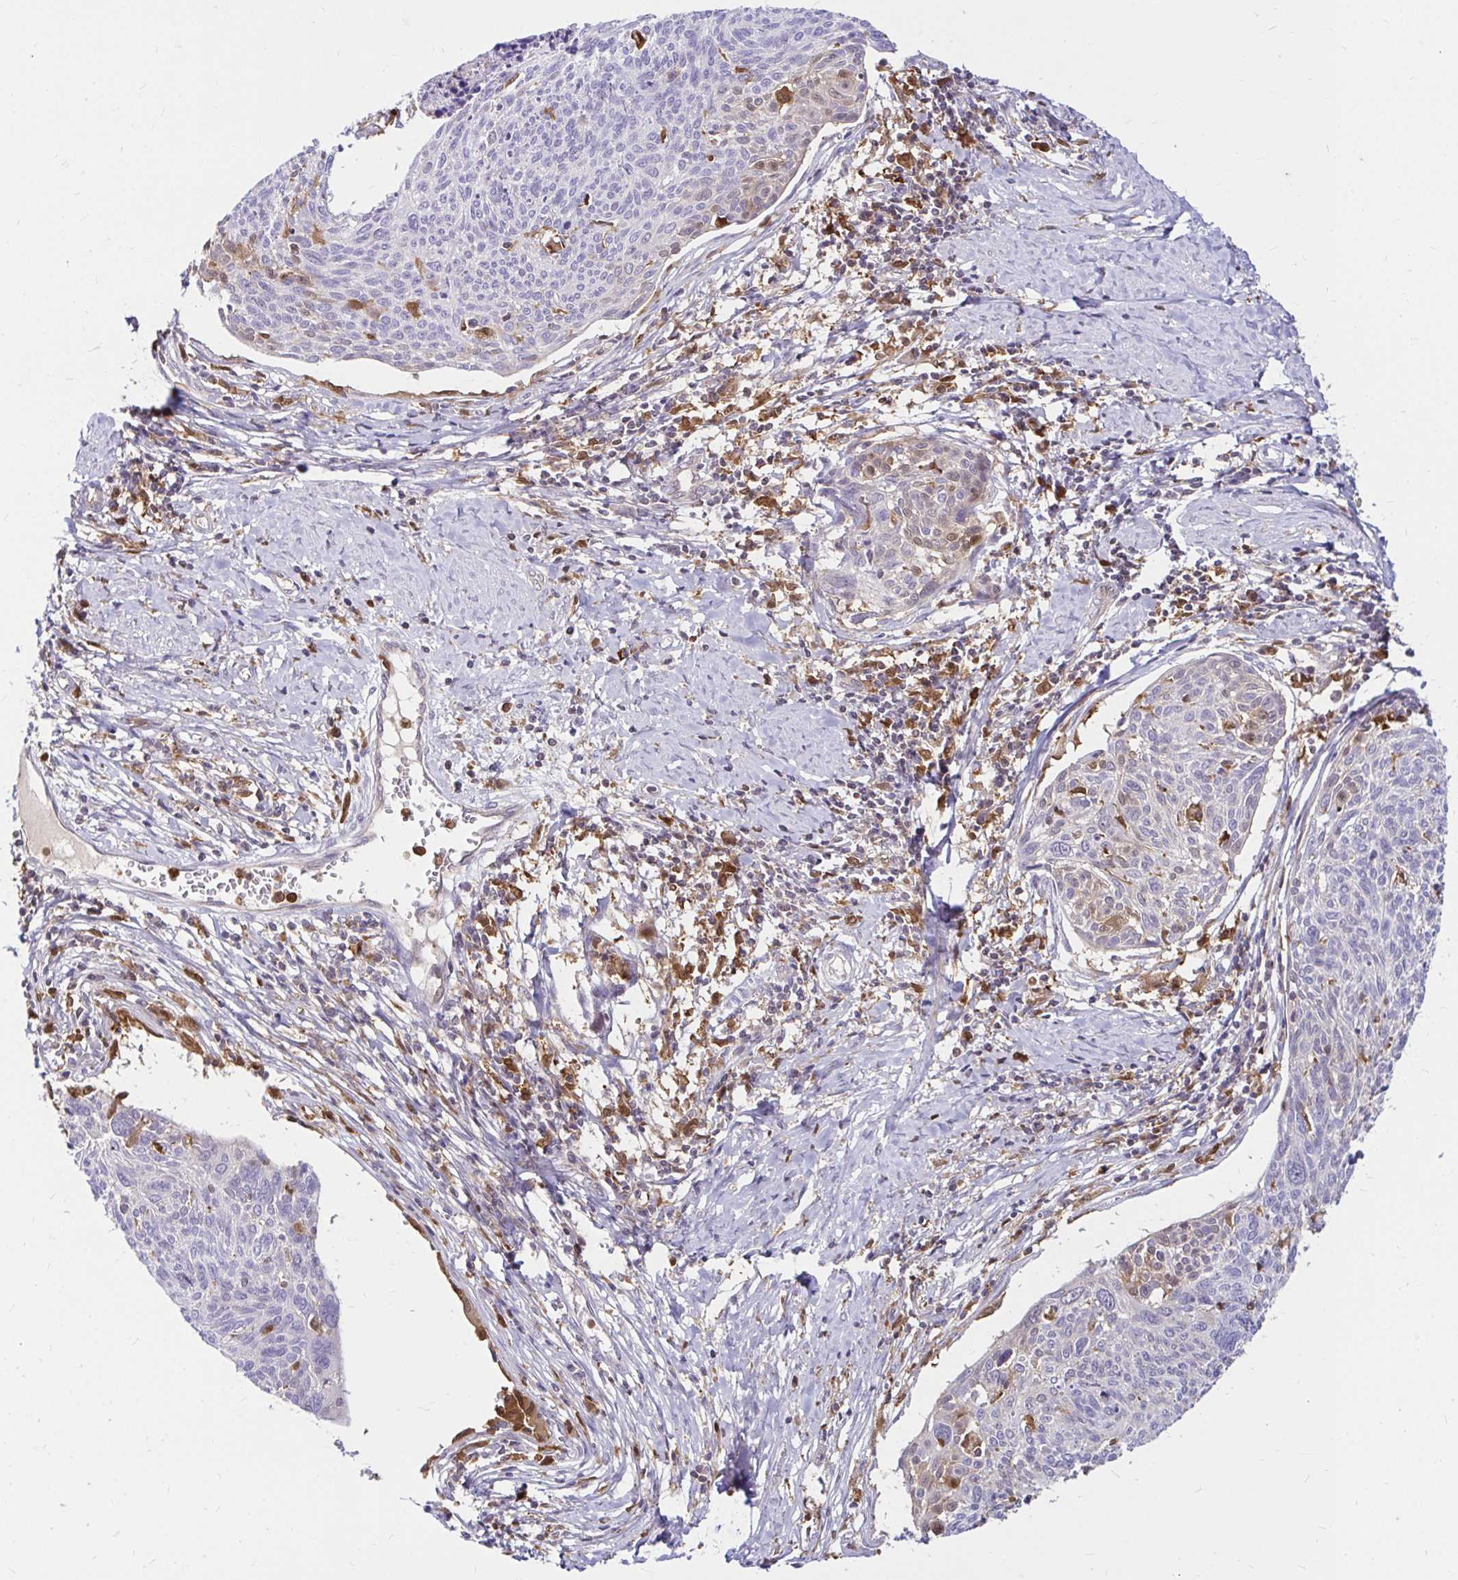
{"staining": {"intensity": "weak", "quantity": "<25%", "location": "cytoplasmic/membranous,nuclear"}, "tissue": "cervical cancer", "cell_type": "Tumor cells", "image_type": "cancer", "snomed": [{"axis": "morphology", "description": "Squamous cell carcinoma, NOS"}, {"axis": "topography", "description": "Cervix"}], "caption": "Tumor cells are negative for brown protein staining in cervical squamous cell carcinoma.", "gene": "PYCARD", "patient": {"sex": "female", "age": 49}}